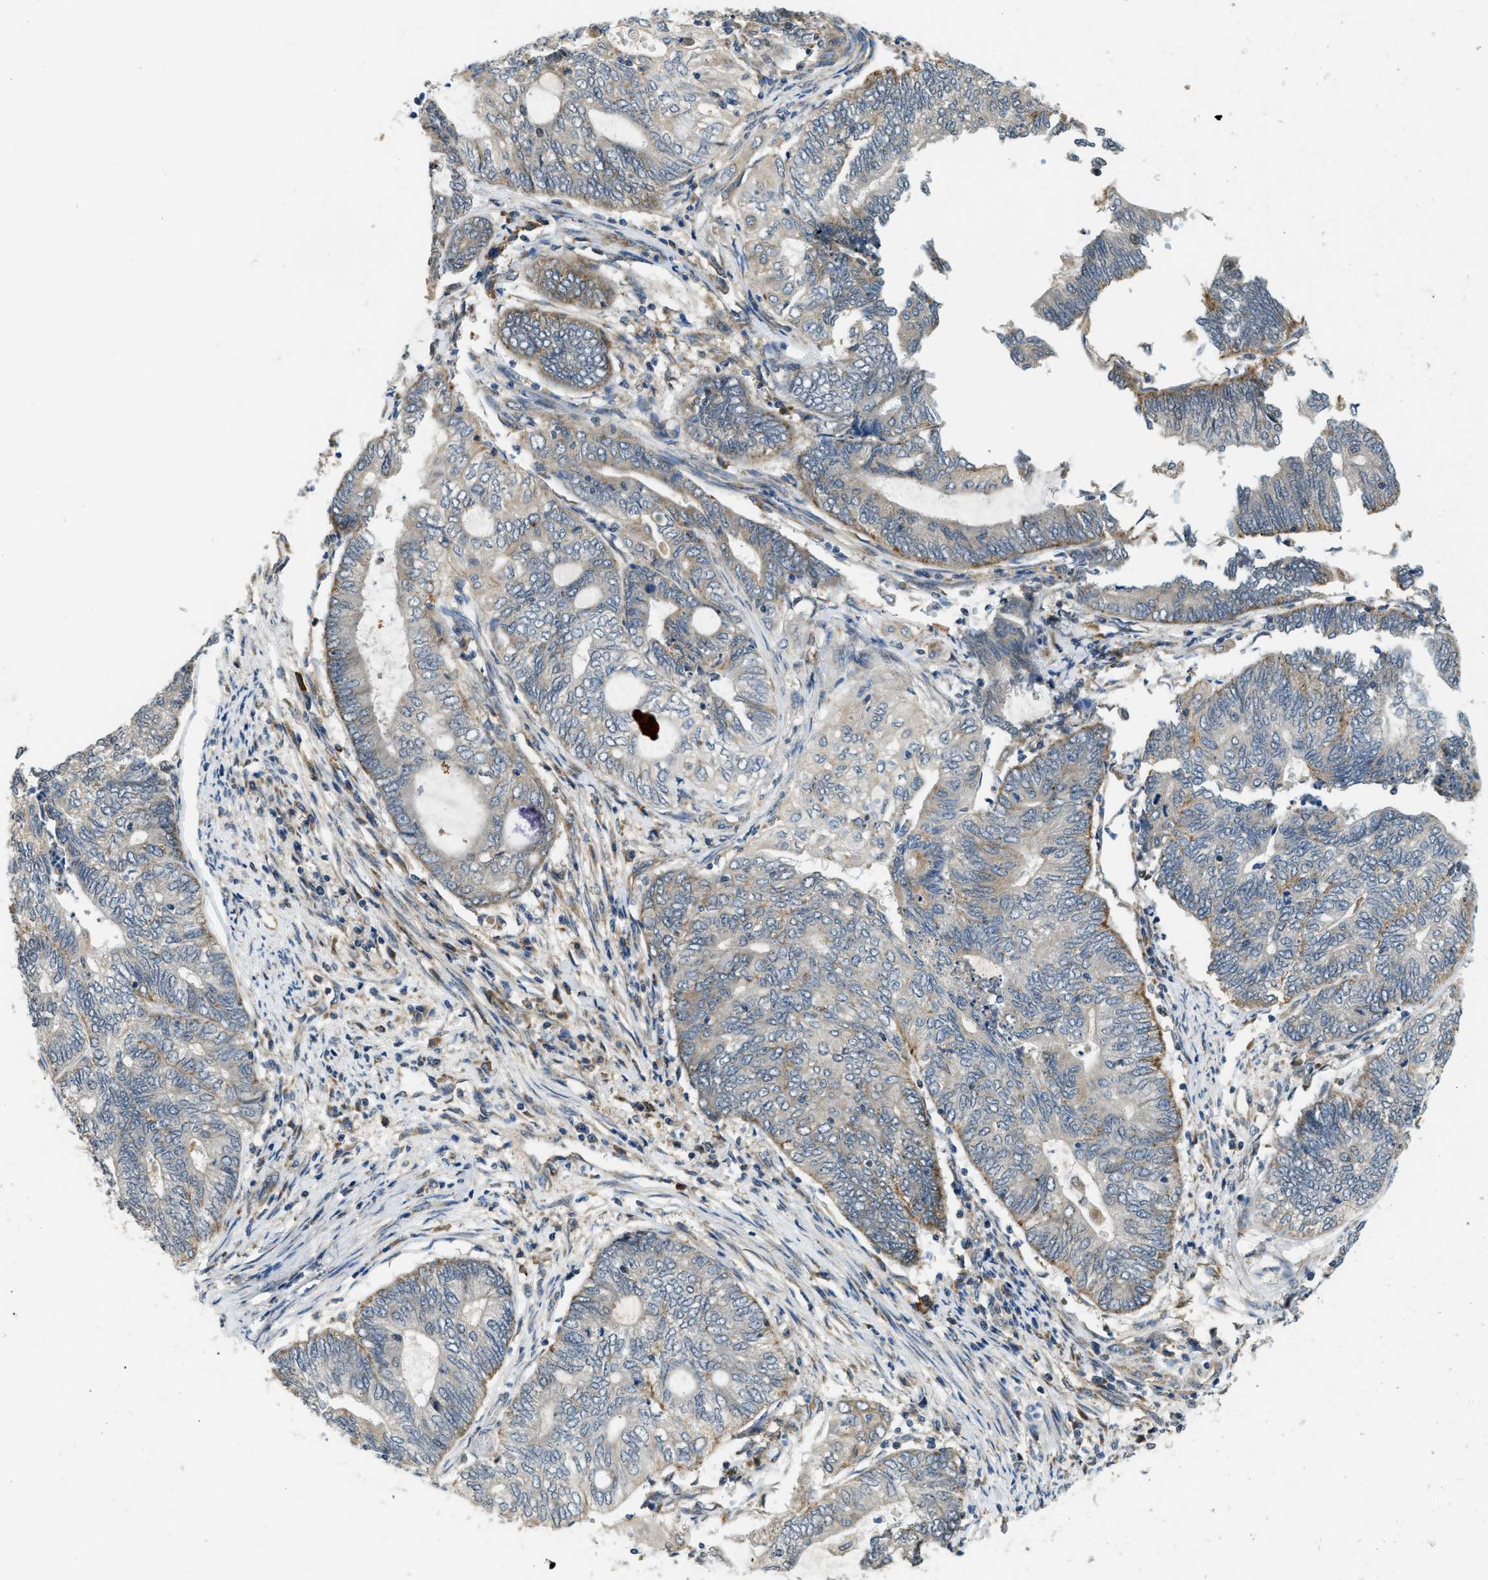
{"staining": {"intensity": "moderate", "quantity": "<25%", "location": "cytoplasmic/membranous"}, "tissue": "endometrial cancer", "cell_type": "Tumor cells", "image_type": "cancer", "snomed": [{"axis": "morphology", "description": "Adenocarcinoma, NOS"}, {"axis": "topography", "description": "Uterus"}, {"axis": "topography", "description": "Endometrium"}], "caption": "High-power microscopy captured an IHC histopathology image of endometrial cancer, revealing moderate cytoplasmic/membranous positivity in about <25% of tumor cells.", "gene": "STARD3NL", "patient": {"sex": "female", "age": 70}}